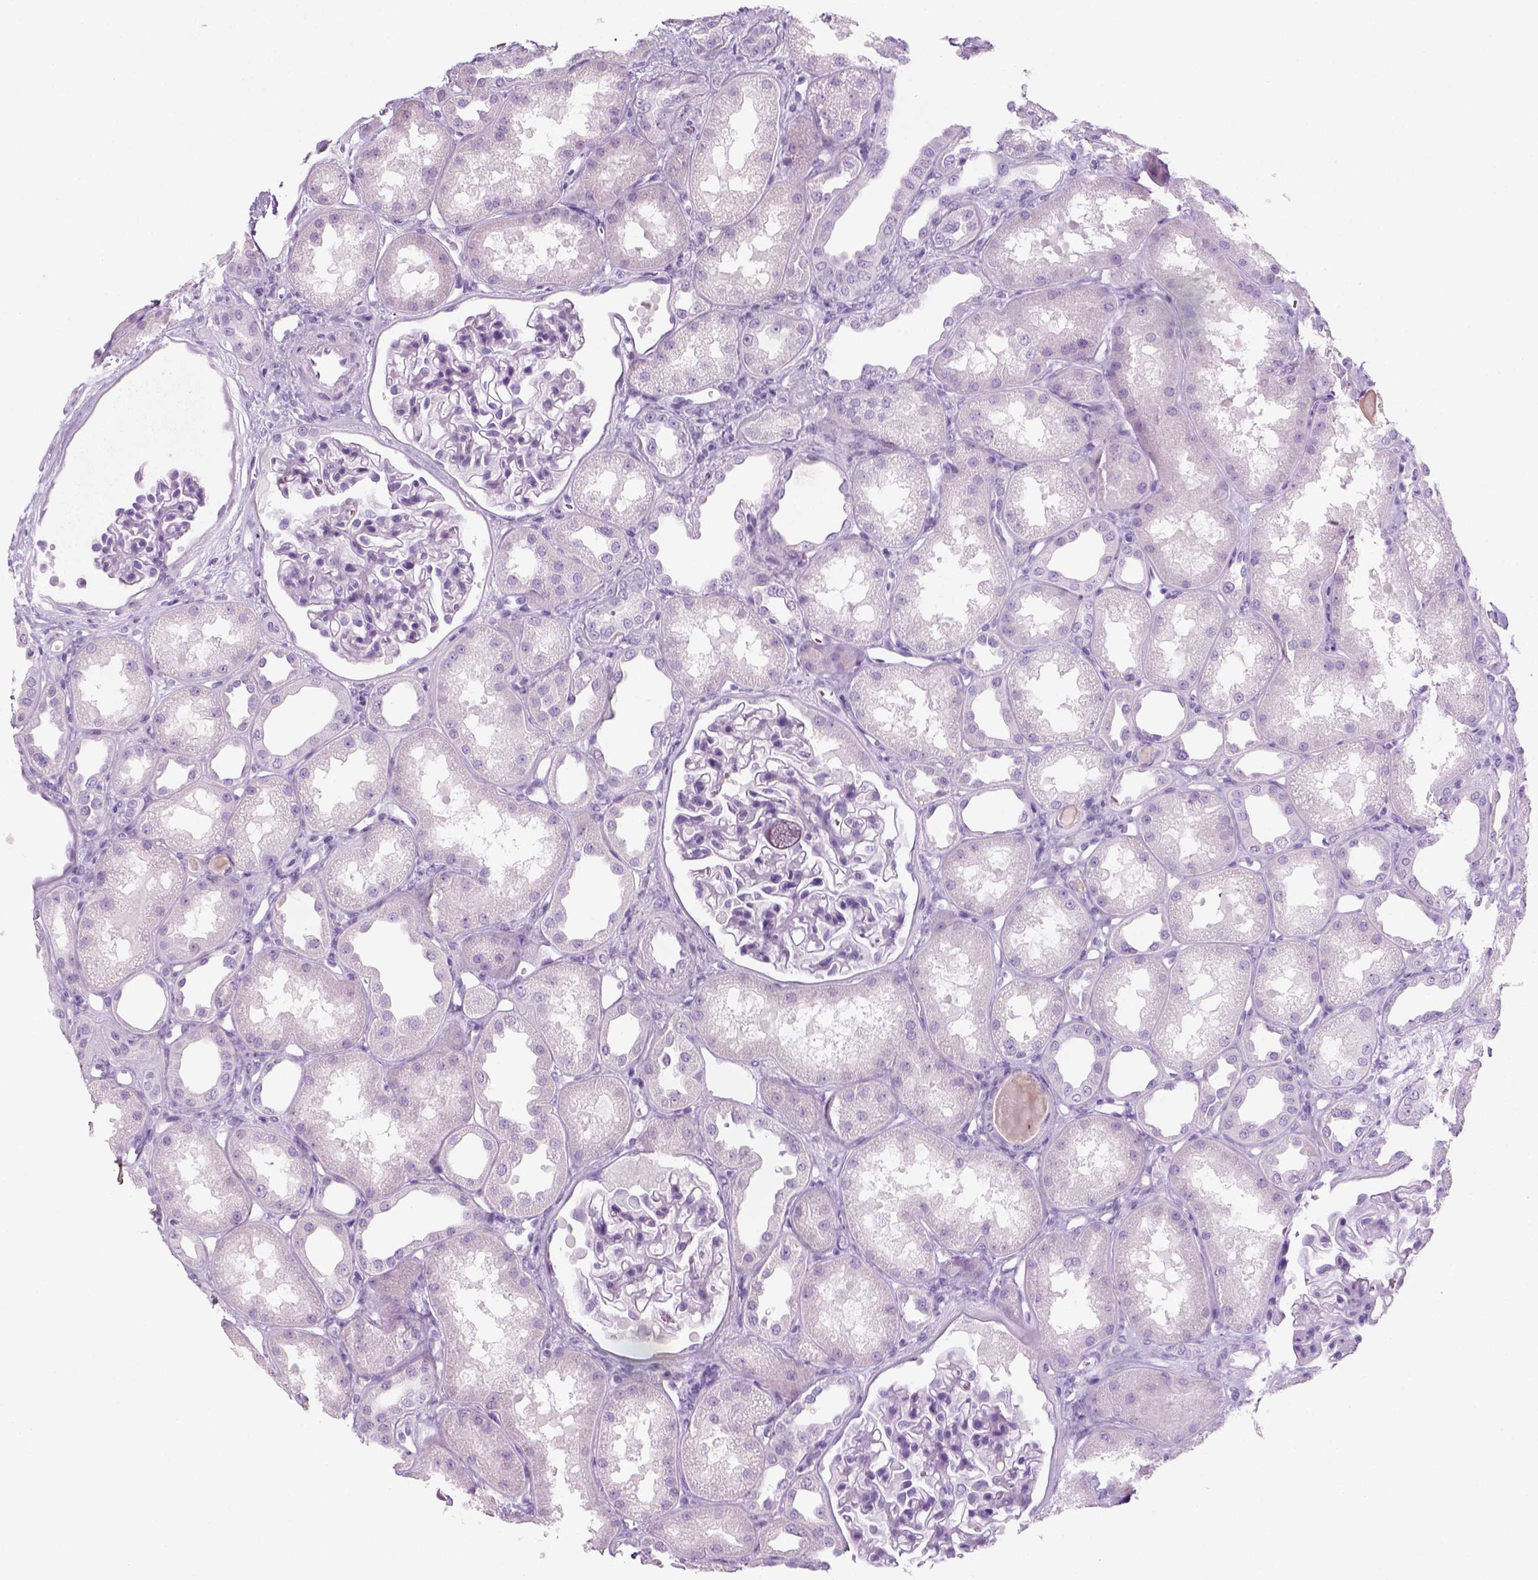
{"staining": {"intensity": "negative", "quantity": "none", "location": "none"}, "tissue": "kidney", "cell_type": "Cells in glomeruli", "image_type": "normal", "snomed": [{"axis": "morphology", "description": "Normal tissue, NOS"}, {"axis": "topography", "description": "Kidney"}], "caption": "Kidney was stained to show a protein in brown. There is no significant expression in cells in glomeruli. (Brightfield microscopy of DAB (3,3'-diaminobenzidine) IHC at high magnification).", "gene": "KRTAP11", "patient": {"sex": "male", "age": 61}}